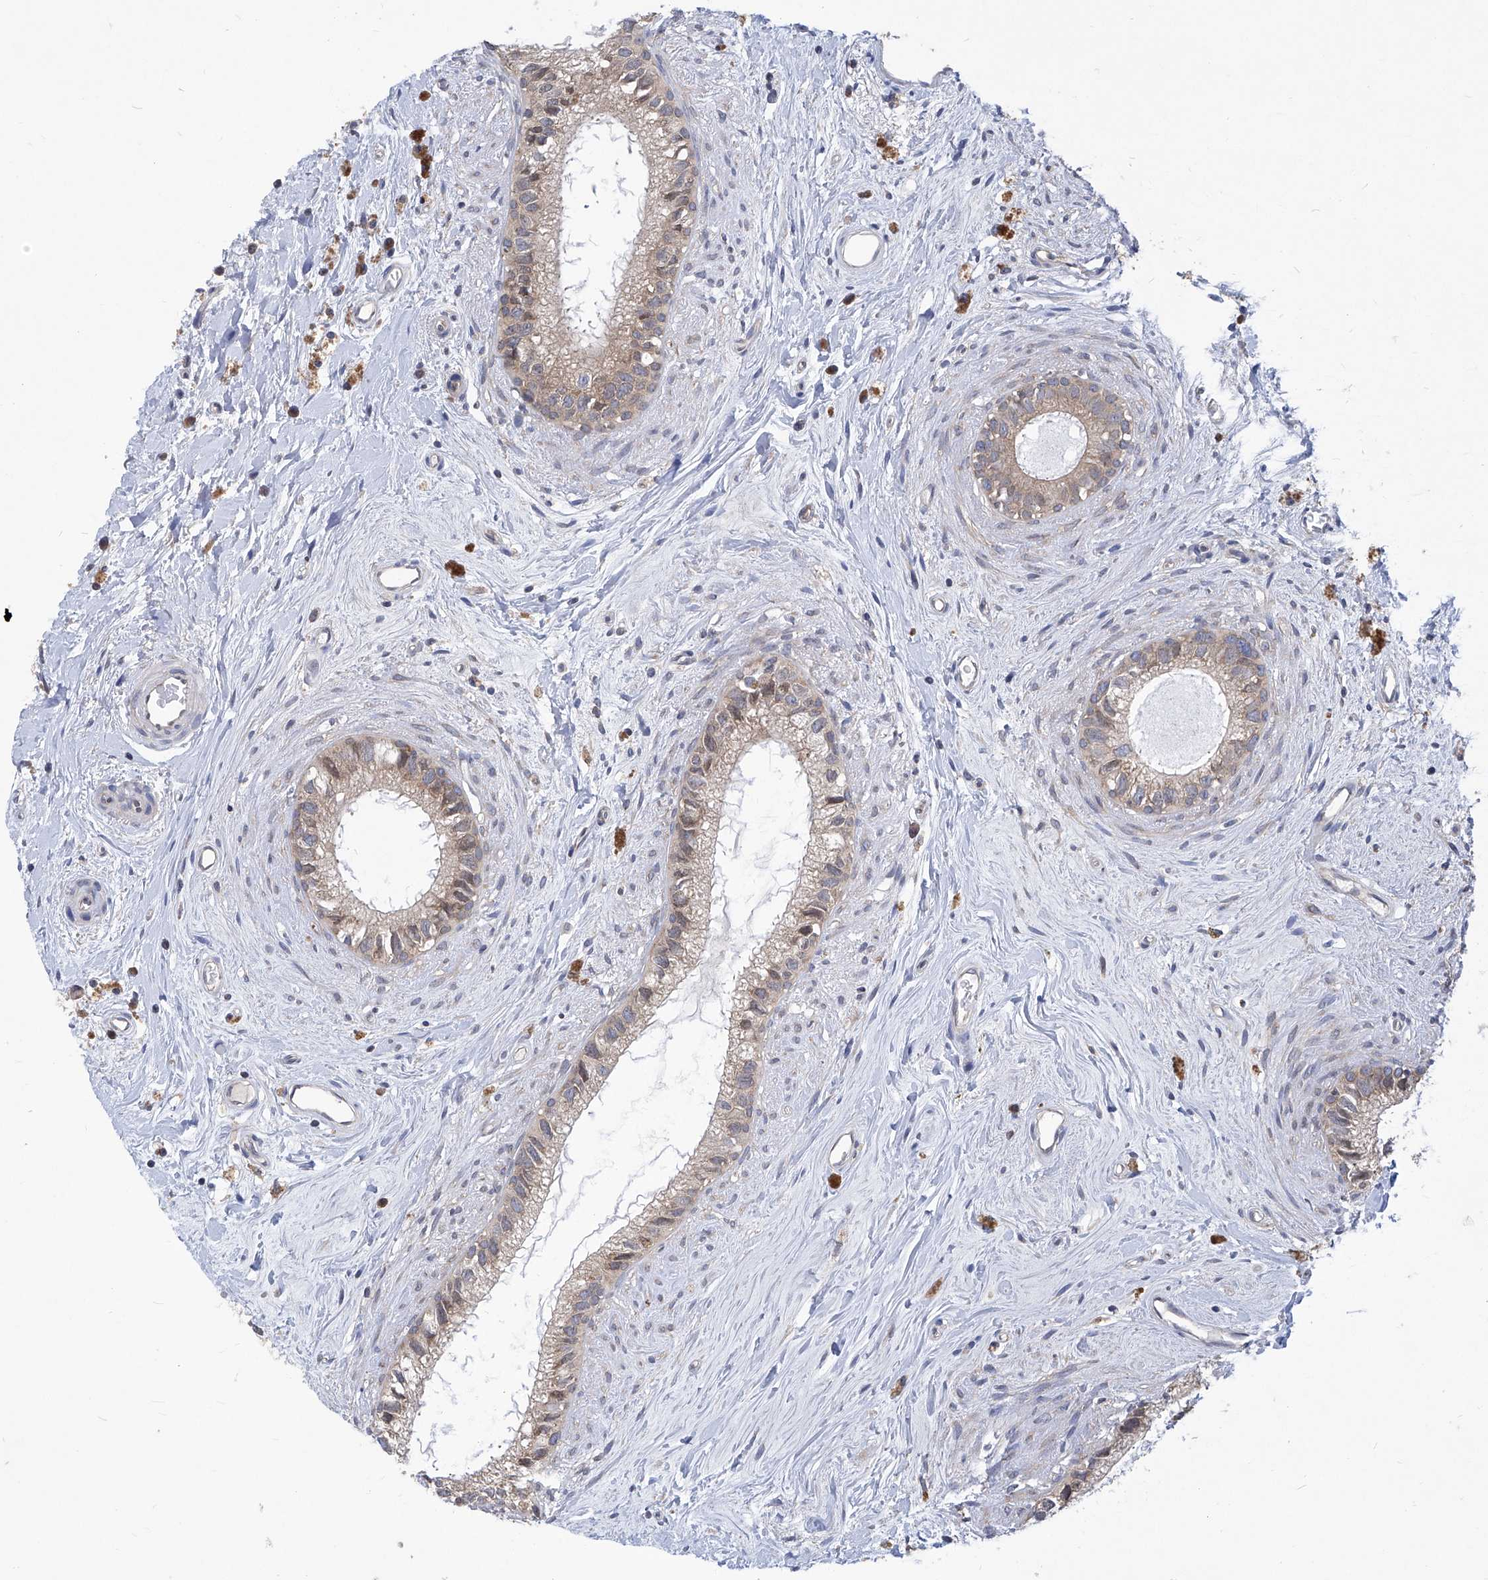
{"staining": {"intensity": "moderate", "quantity": "25%-75%", "location": "cytoplasmic/membranous"}, "tissue": "epididymis", "cell_type": "Glandular cells", "image_type": "normal", "snomed": [{"axis": "morphology", "description": "Normal tissue, NOS"}, {"axis": "topography", "description": "Epididymis"}], "caption": "A high-resolution photomicrograph shows IHC staining of unremarkable epididymis, which exhibits moderate cytoplasmic/membranous positivity in about 25%-75% of glandular cells.", "gene": "EIF3M", "patient": {"sex": "male", "age": 80}}